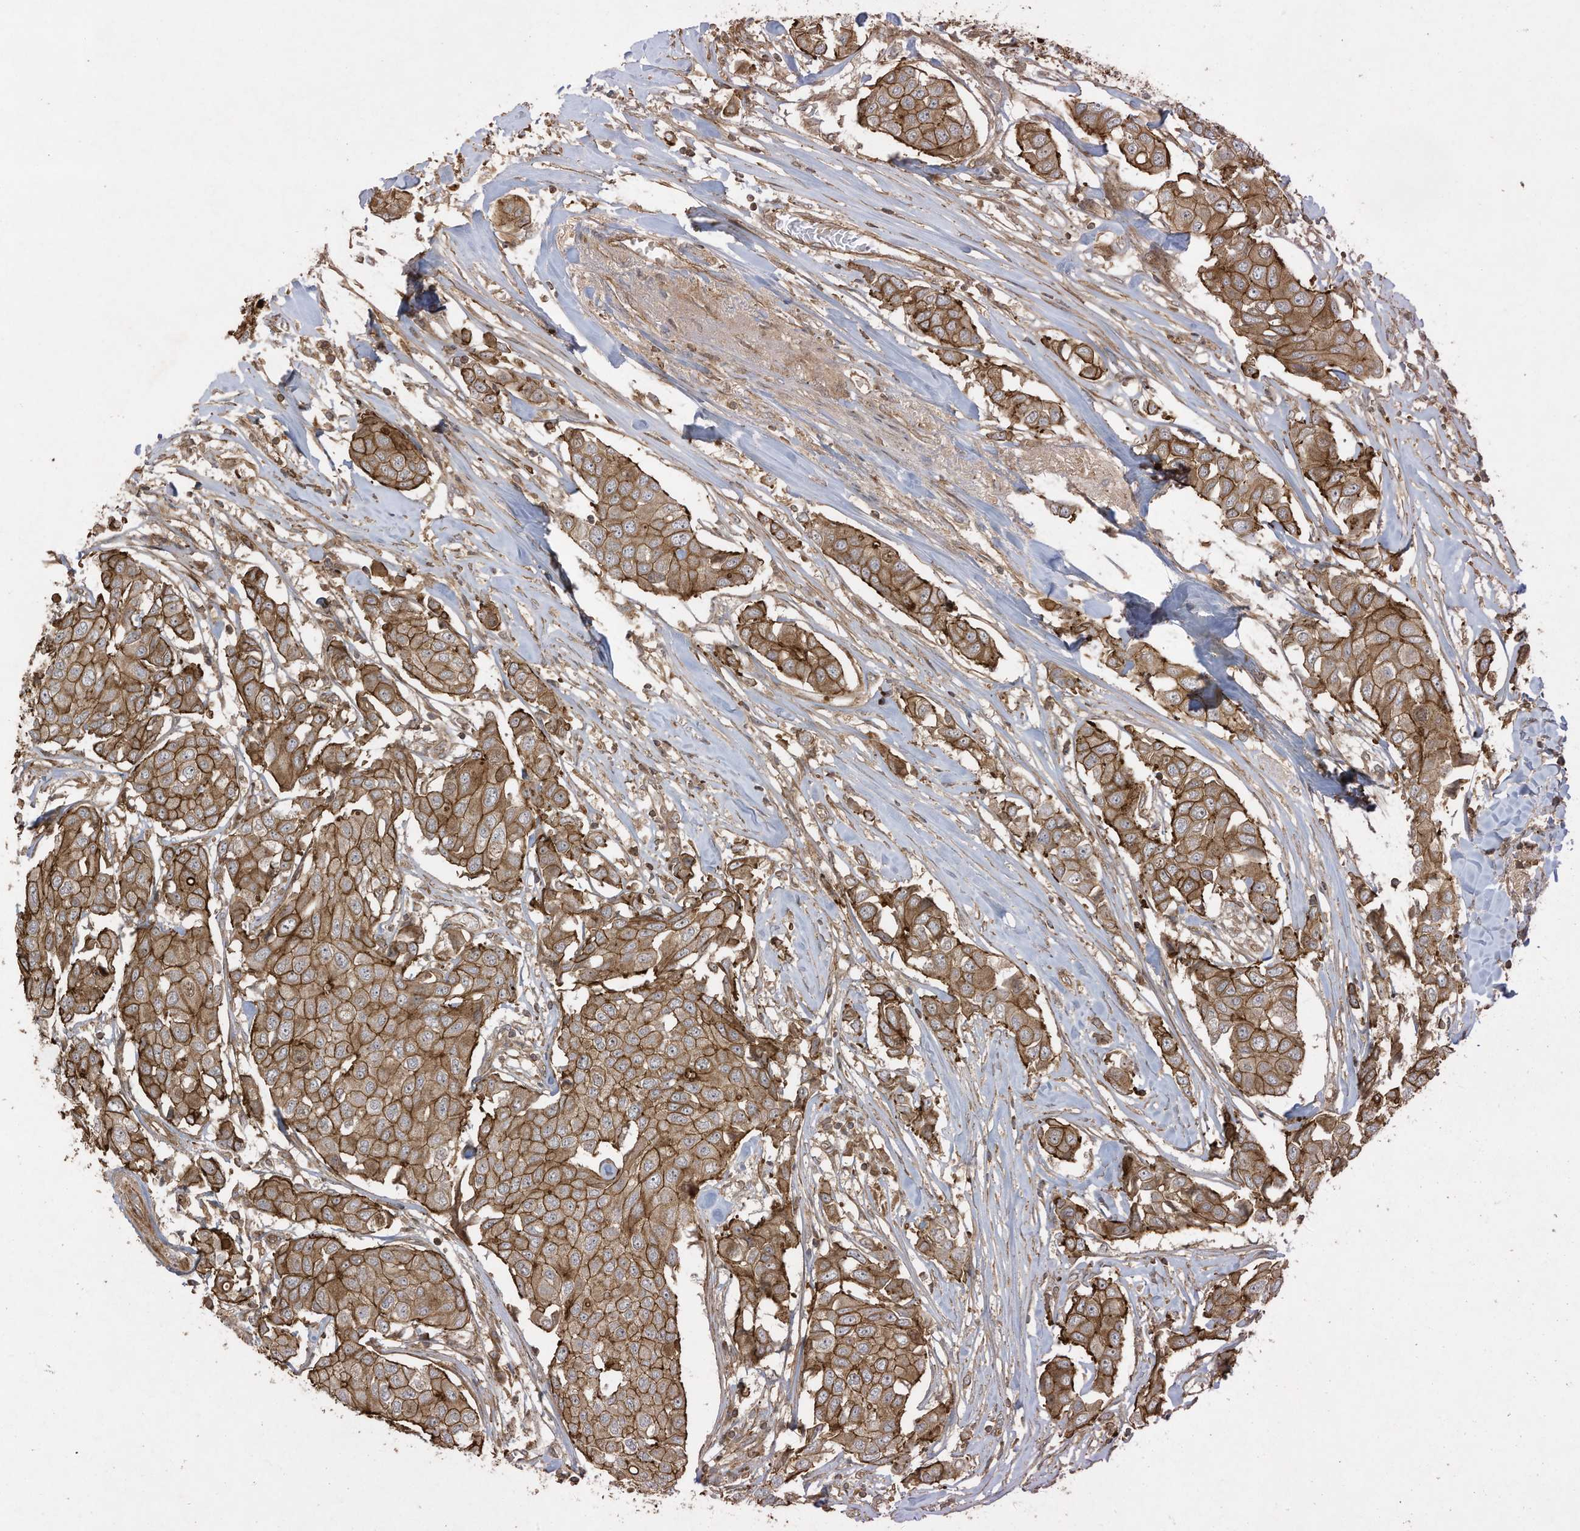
{"staining": {"intensity": "moderate", "quantity": ">75%", "location": "cytoplasmic/membranous"}, "tissue": "breast cancer", "cell_type": "Tumor cells", "image_type": "cancer", "snomed": [{"axis": "morphology", "description": "Duct carcinoma"}, {"axis": "topography", "description": "Breast"}], "caption": "Breast cancer stained for a protein (brown) shows moderate cytoplasmic/membranous positive expression in about >75% of tumor cells.", "gene": "DDIT4", "patient": {"sex": "female", "age": 80}}